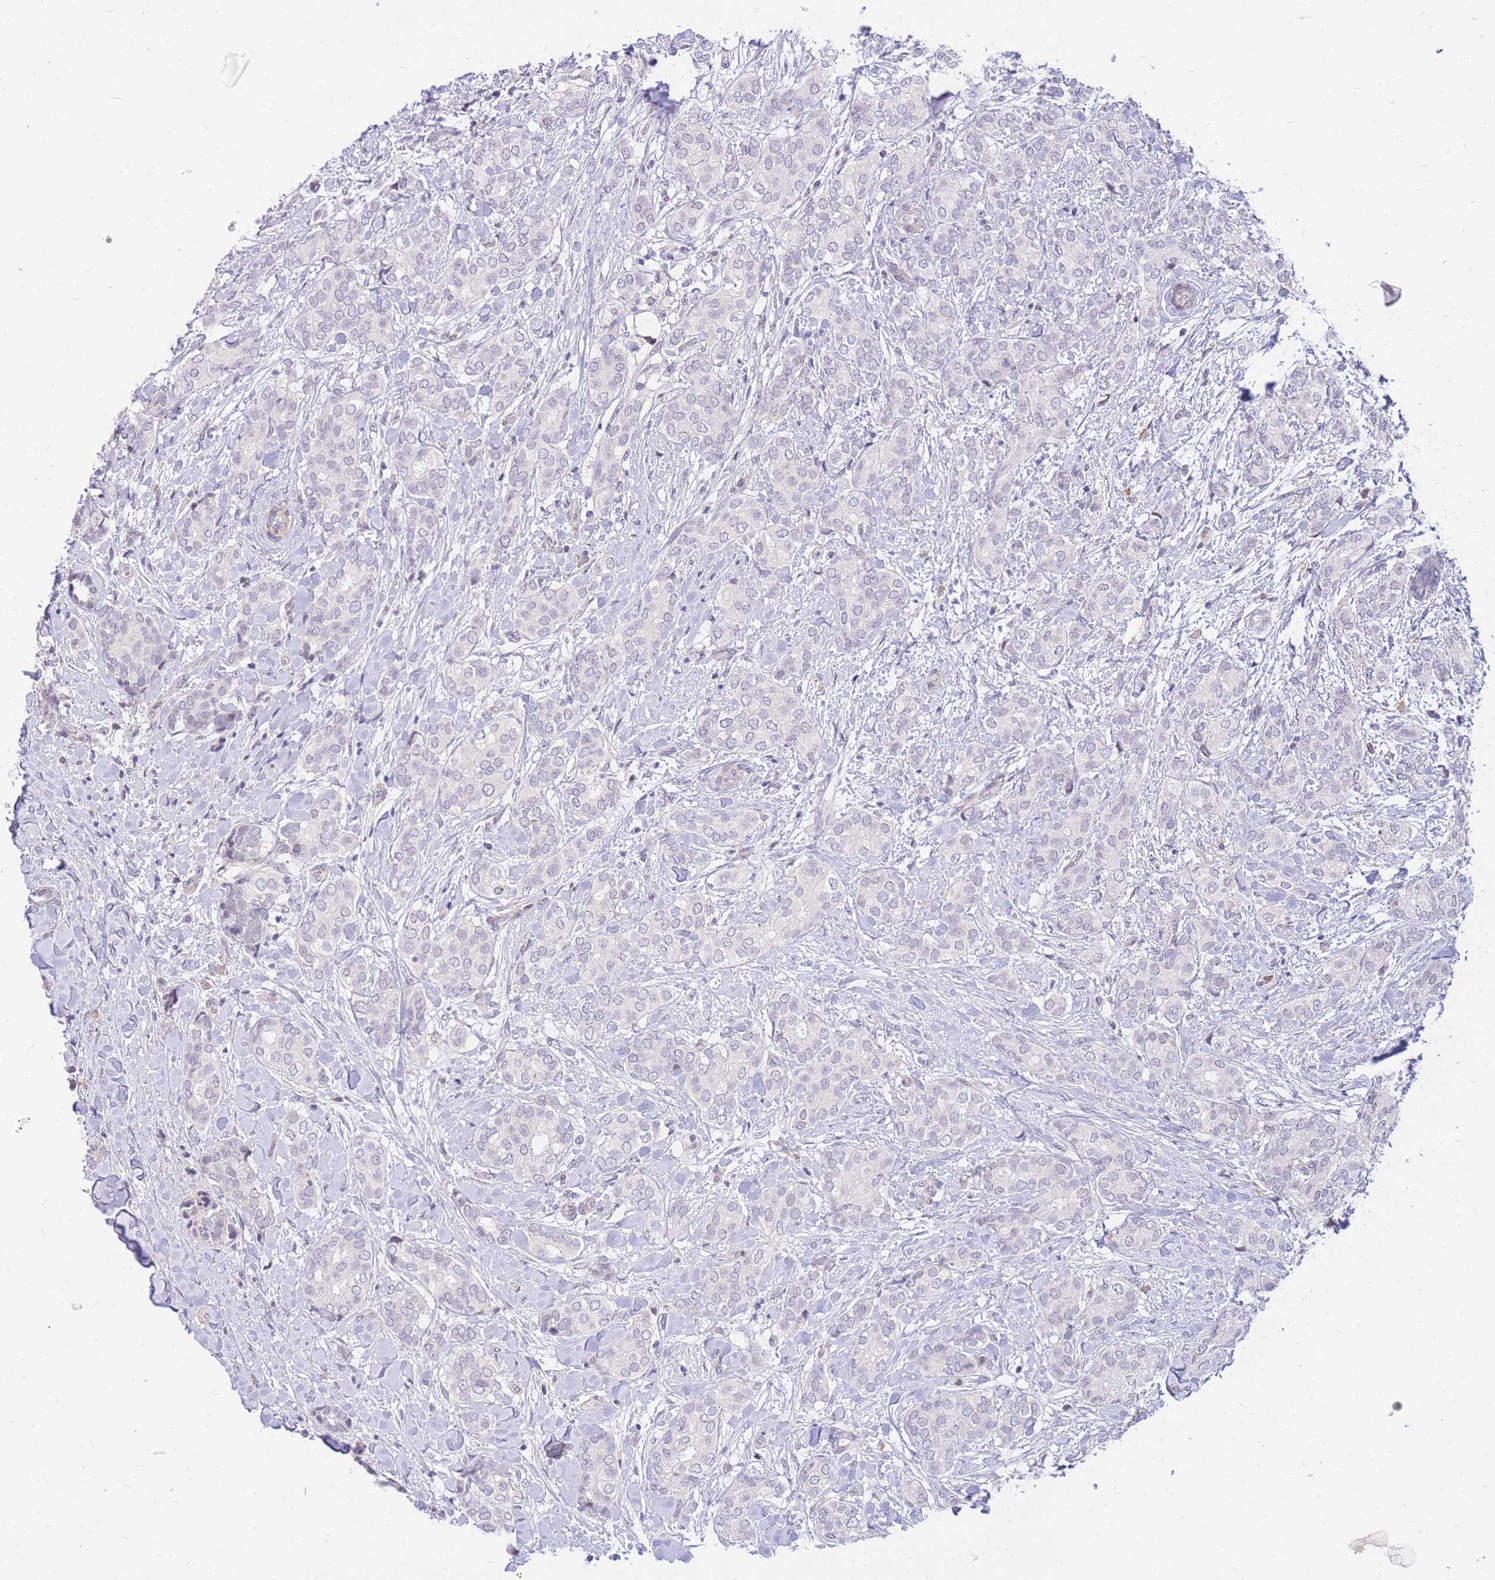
{"staining": {"intensity": "negative", "quantity": "none", "location": "none"}, "tissue": "breast cancer", "cell_type": "Tumor cells", "image_type": "cancer", "snomed": [{"axis": "morphology", "description": "Duct carcinoma"}, {"axis": "topography", "description": "Breast"}], "caption": "This is an immunohistochemistry micrograph of human breast cancer. There is no staining in tumor cells.", "gene": "TLE2", "patient": {"sex": "female", "age": 73}}